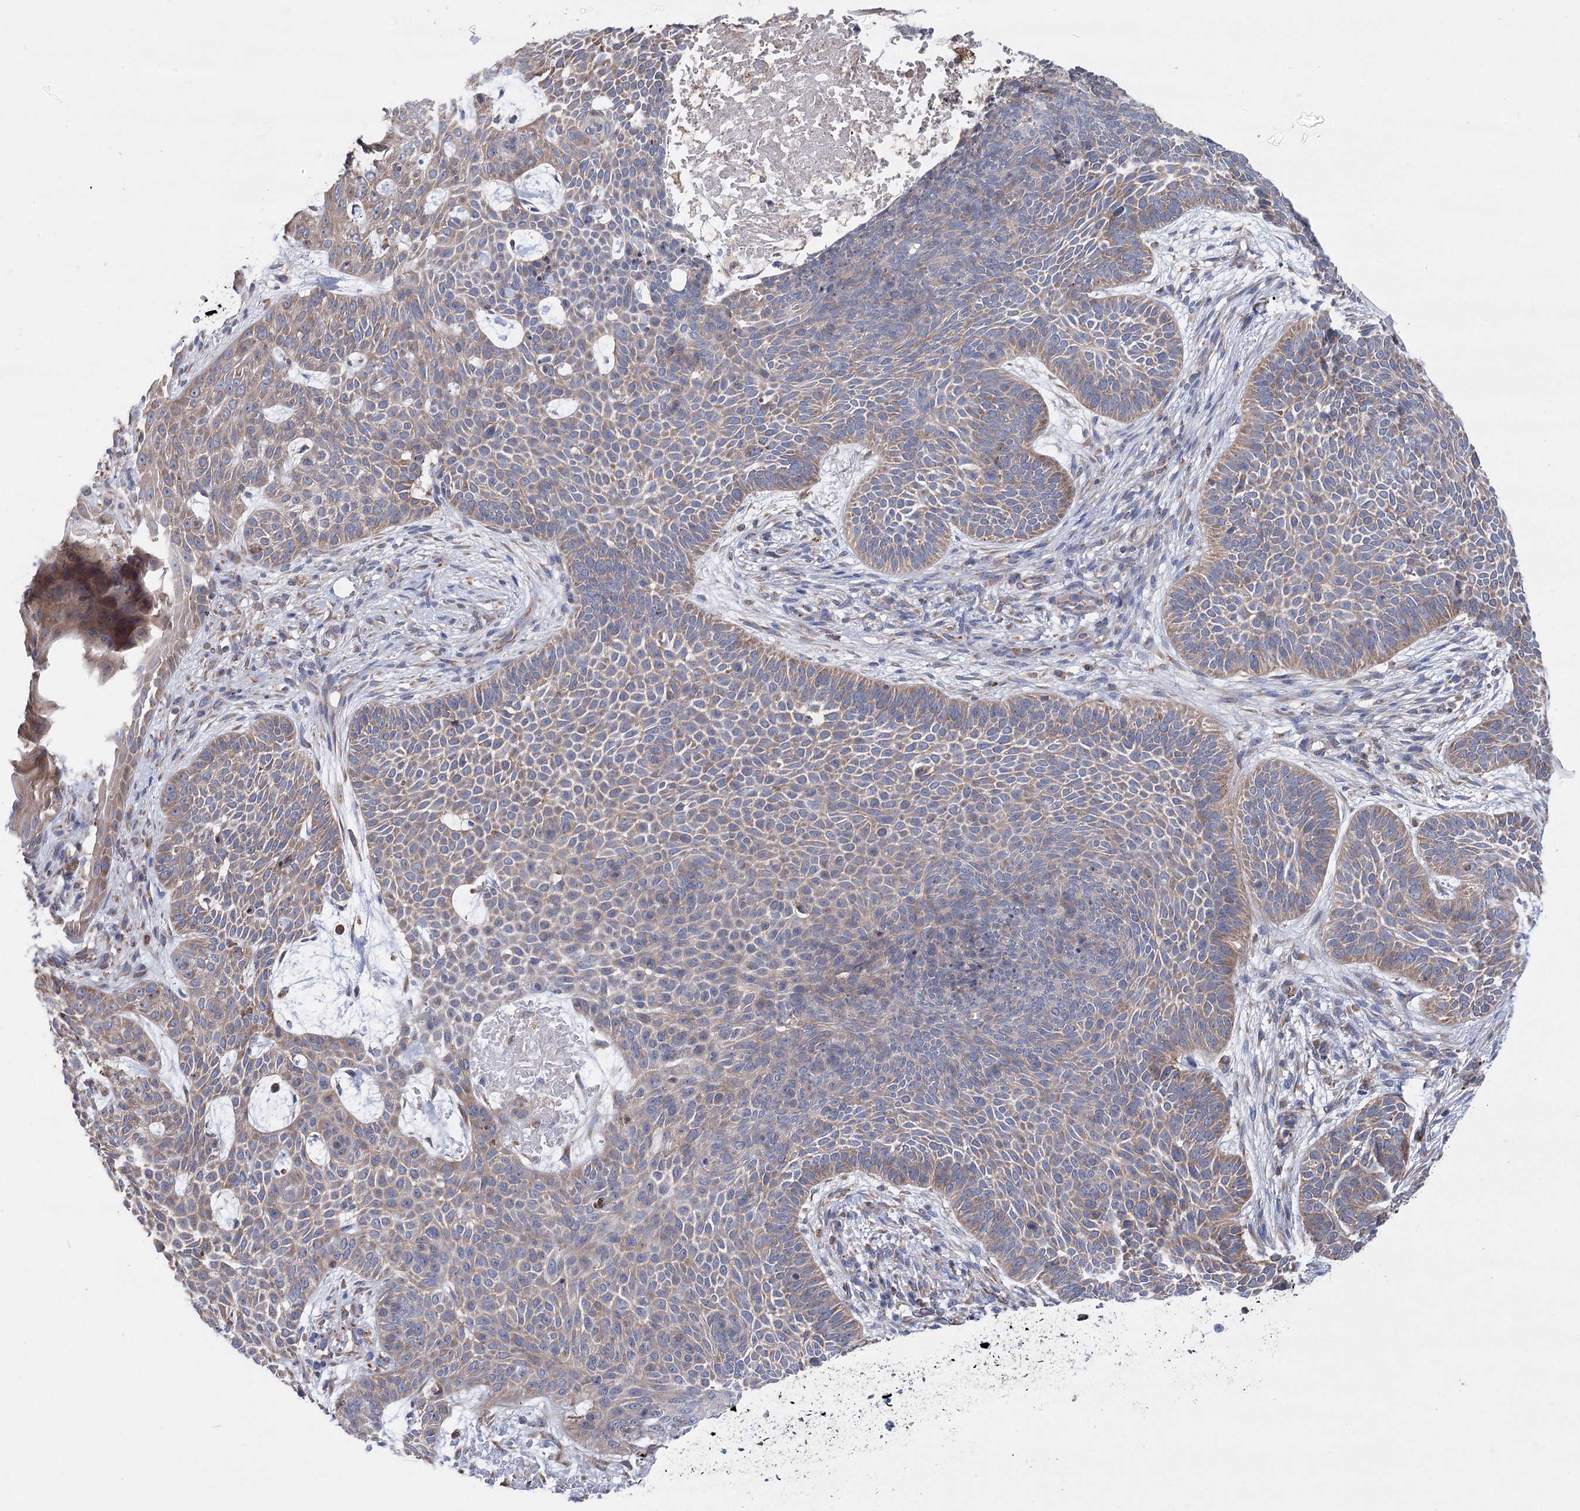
{"staining": {"intensity": "moderate", "quantity": "<25%", "location": "cytoplasmic/membranous"}, "tissue": "skin cancer", "cell_type": "Tumor cells", "image_type": "cancer", "snomed": [{"axis": "morphology", "description": "Basal cell carcinoma"}, {"axis": "topography", "description": "Skin"}], "caption": "Moderate cytoplasmic/membranous positivity for a protein is appreciated in approximately <25% of tumor cells of skin cancer using immunohistochemistry (IHC).", "gene": "METTL24", "patient": {"sex": "male", "age": 85}}